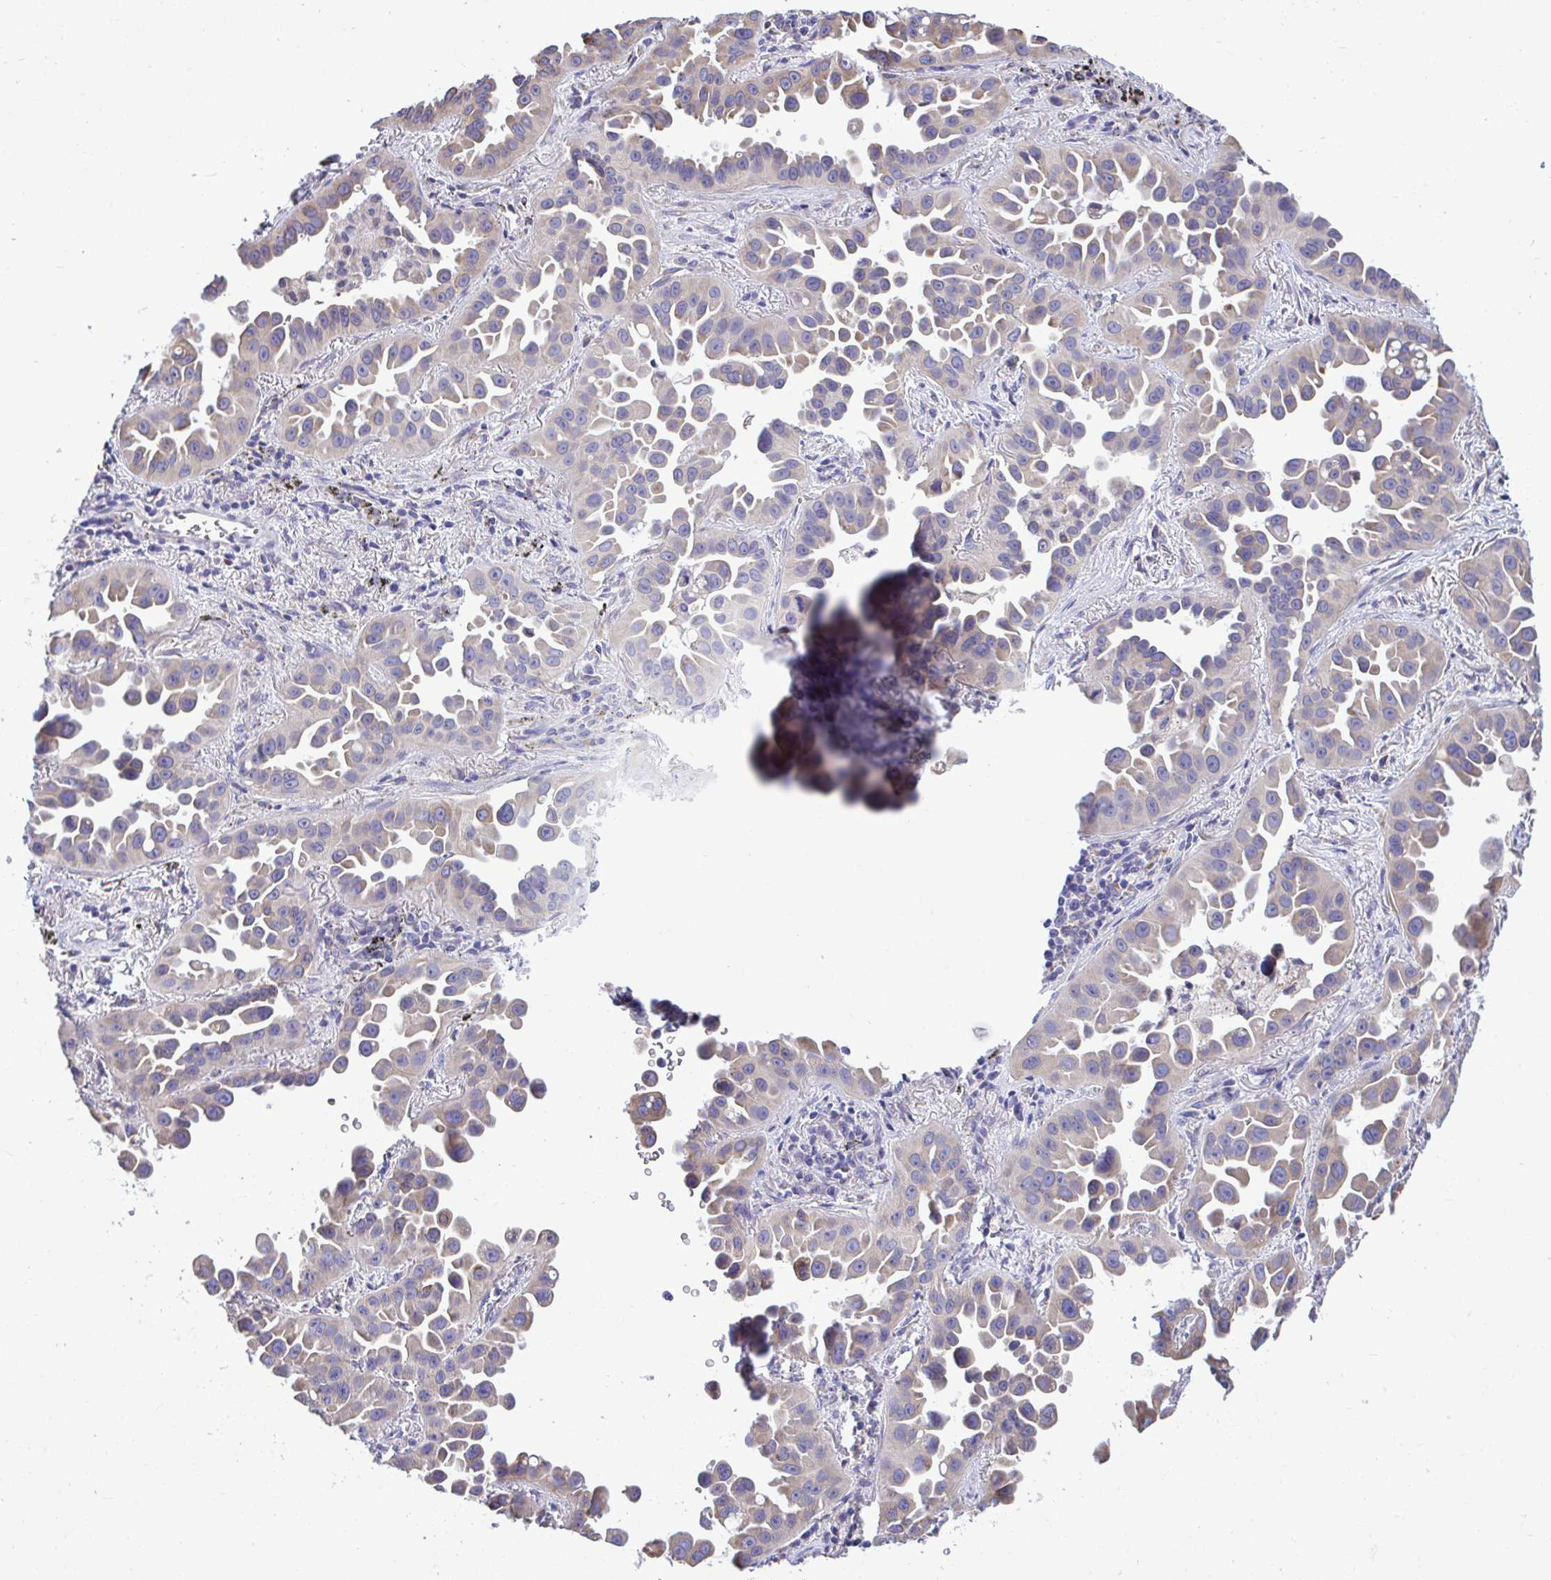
{"staining": {"intensity": "moderate", "quantity": "<25%", "location": "cytoplasmic/membranous"}, "tissue": "lung cancer", "cell_type": "Tumor cells", "image_type": "cancer", "snomed": [{"axis": "morphology", "description": "Adenocarcinoma, NOS"}, {"axis": "topography", "description": "Lung"}], "caption": "Protein staining of lung cancer tissue exhibits moderate cytoplasmic/membranous expression in approximately <25% of tumor cells. (DAB IHC, brown staining for protein, blue staining for nuclei).", "gene": "PIGK", "patient": {"sex": "male", "age": 68}}